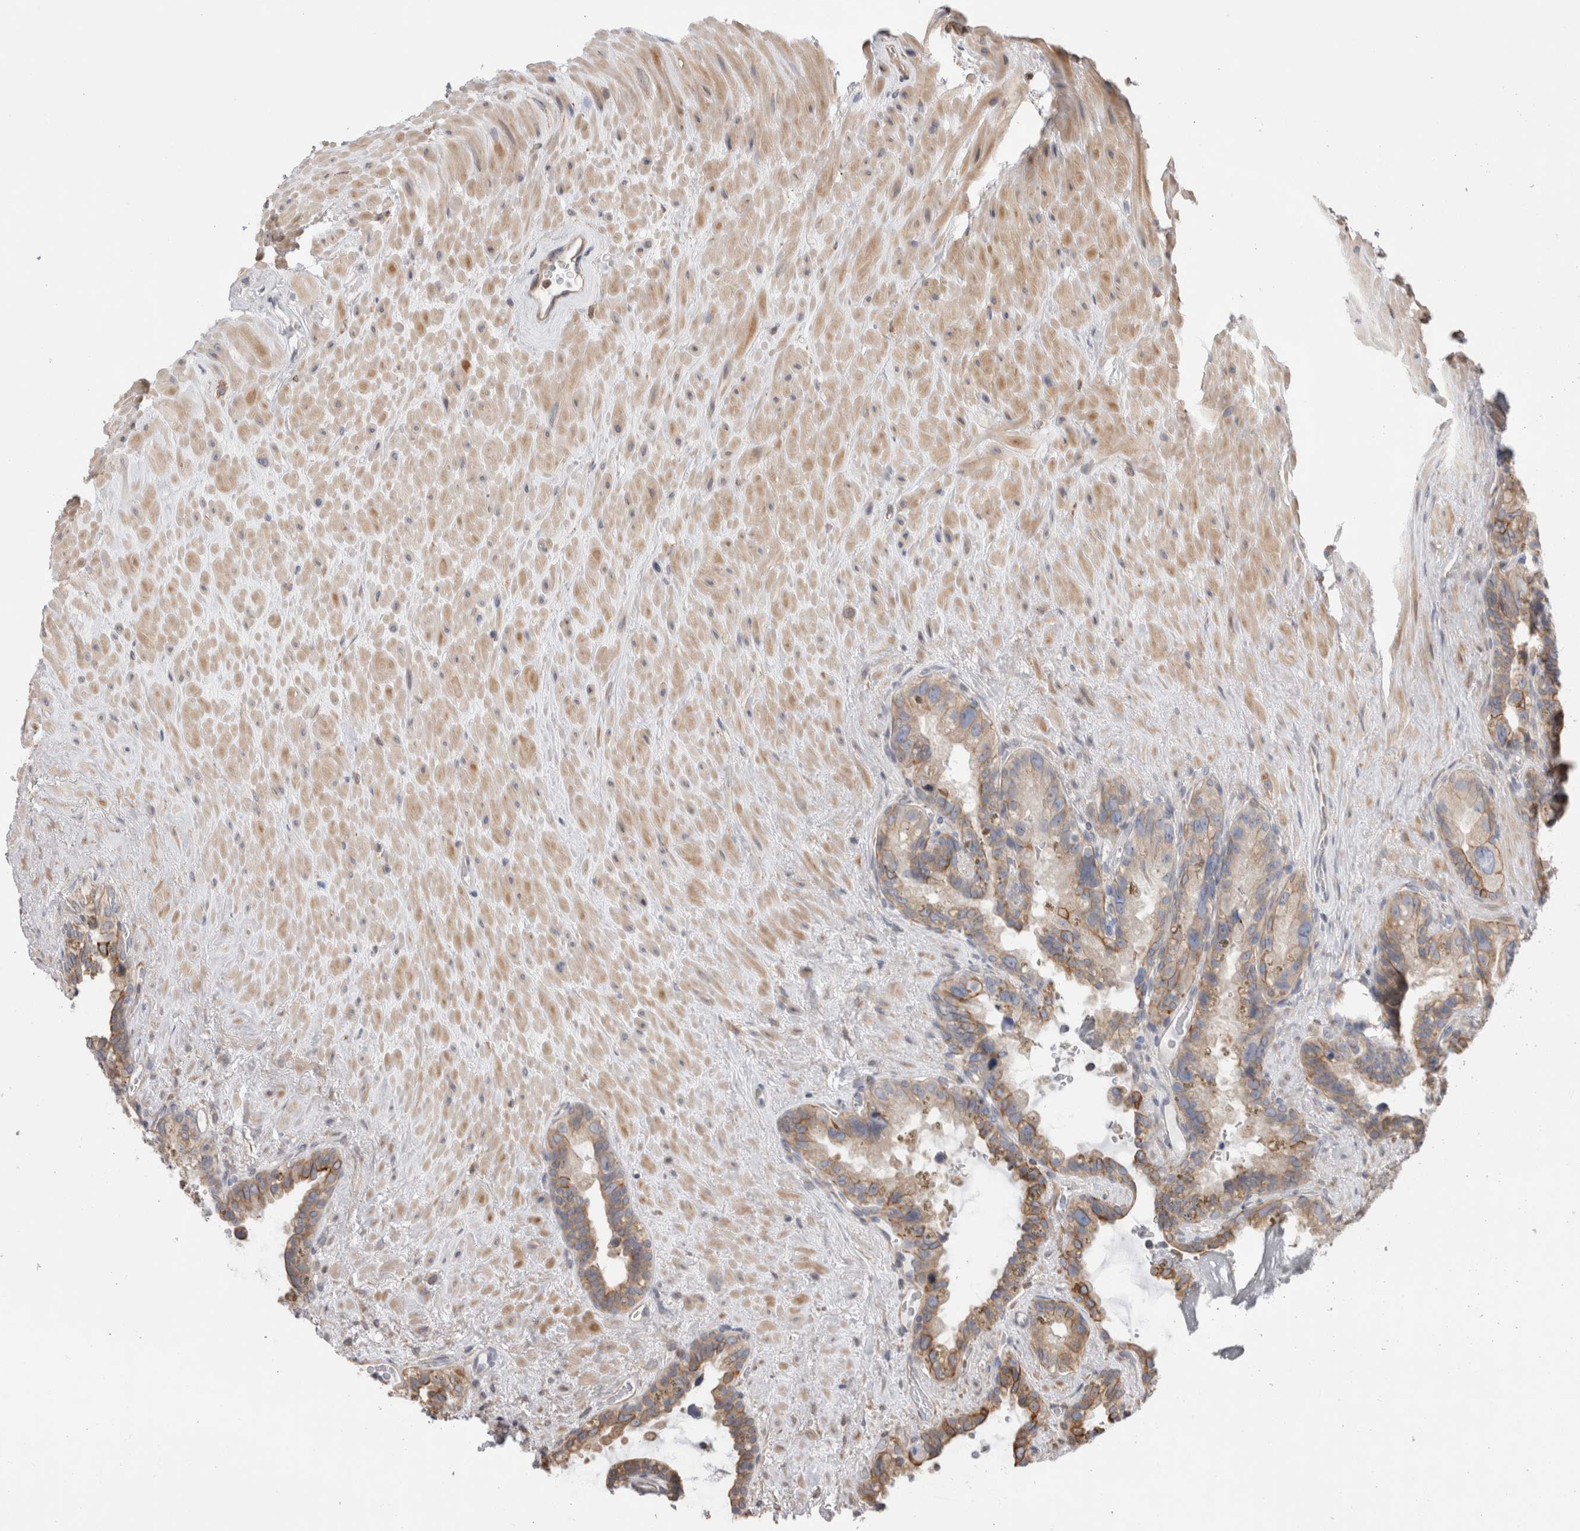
{"staining": {"intensity": "weak", "quantity": "25%-75%", "location": "cytoplasmic/membranous"}, "tissue": "seminal vesicle", "cell_type": "Glandular cells", "image_type": "normal", "snomed": [{"axis": "morphology", "description": "Normal tissue, NOS"}, {"axis": "topography", "description": "Seminal veicle"}], "caption": "Benign seminal vesicle reveals weak cytoplasmic/membranous expression in approximately 25%-75% of glandular cells, visualized by immunohistochemistry.", "gene": "SMAP2", "patient": {"sex": "male", "age": 80}}